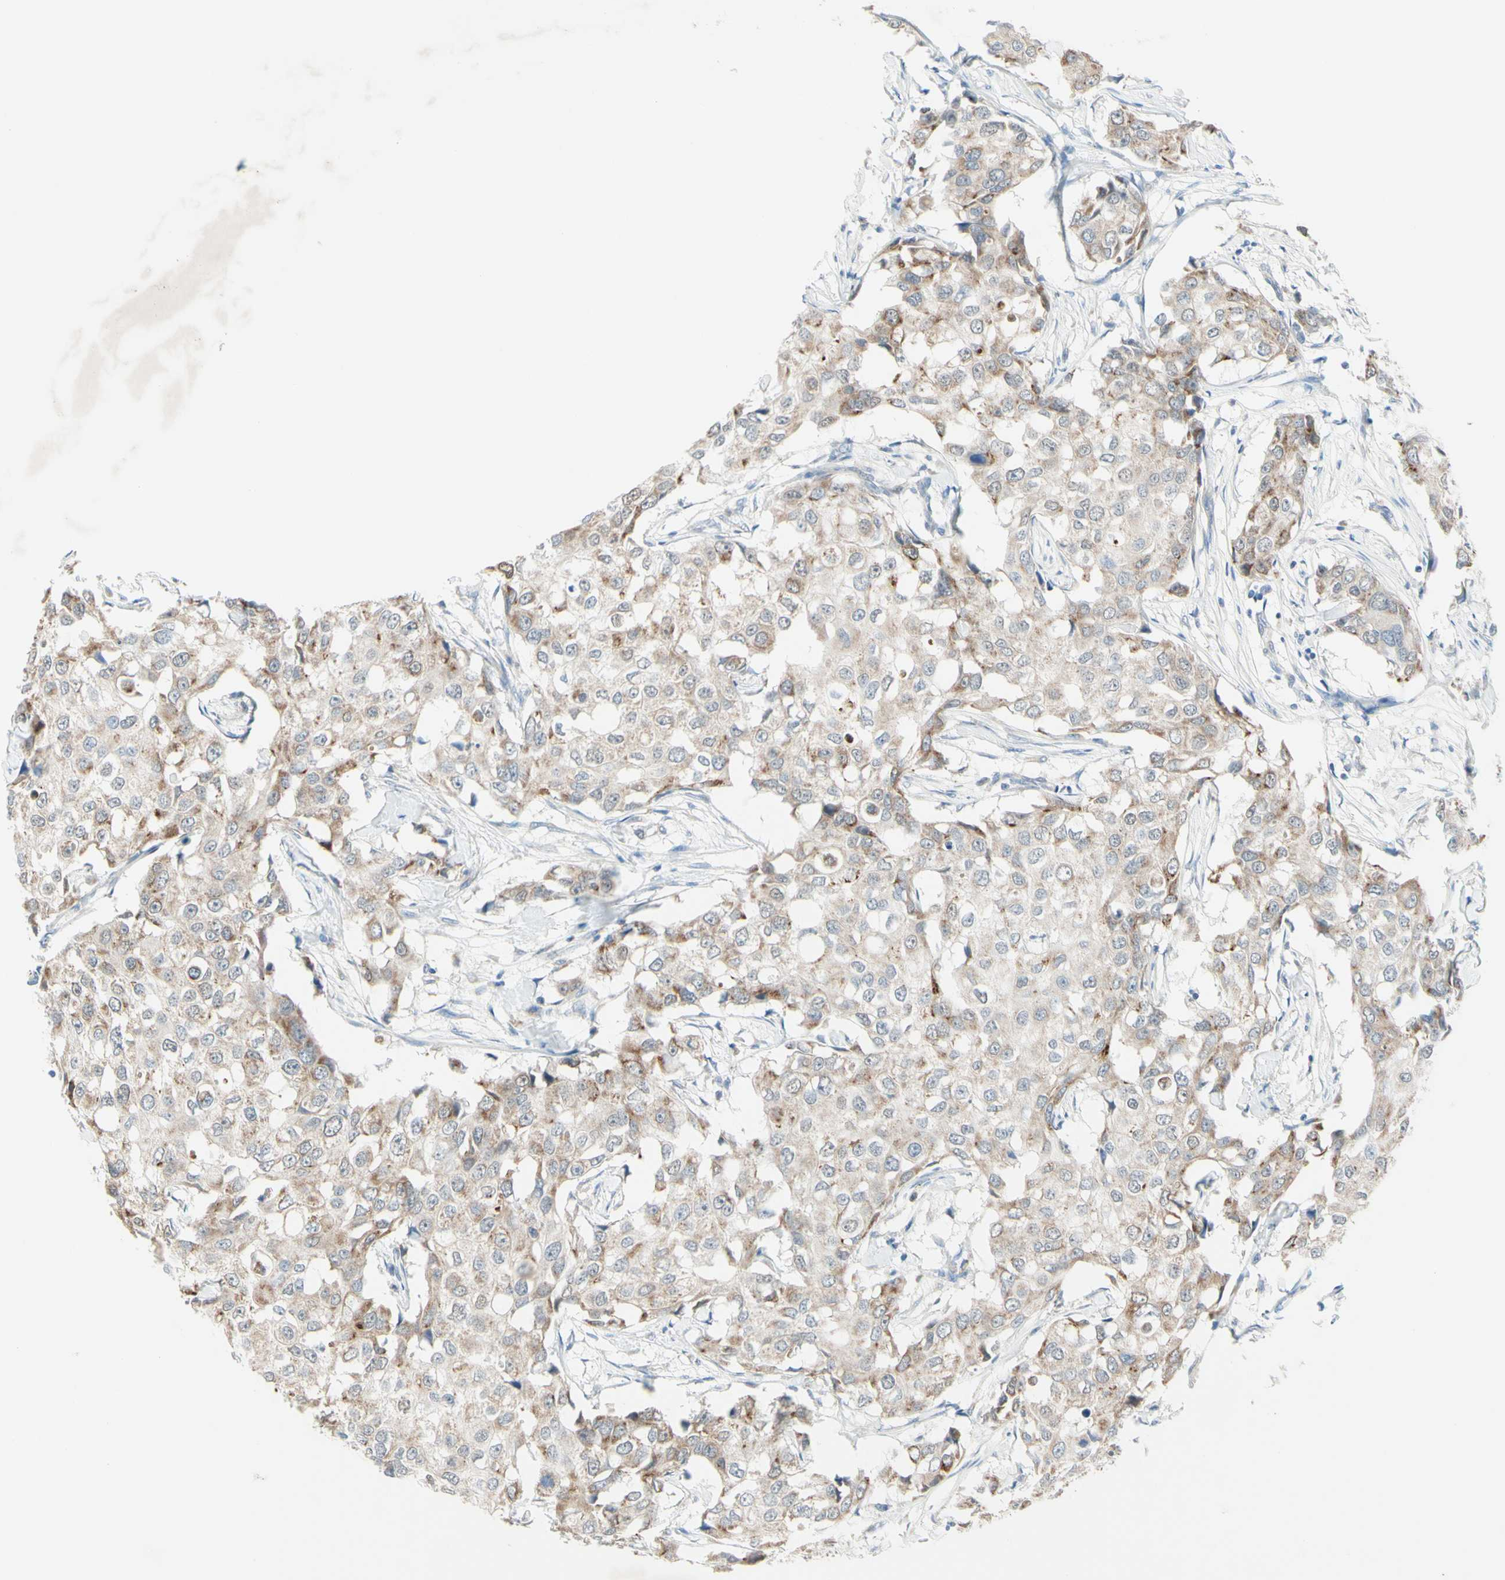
{"staining": {"intensity": "weak", "quantity": ">75%", "location": "cytoplasmic/membranous"}, "tissue": "breast cancer", "cell_type": "Tumor cells", "image_type": "cancer", "snomed": [{"axis": "morphology", "description": "Duct carcinoma"}, {"axis": "topography", "description": "Breast"}], "caption": "Immunohistochemistry (IHC) of human infiltrating ductal carcinoma (breast) shows low levels of weak cytoplasmic/membranous staining in approximately >75% of tumor cells. (DAB = brown stain, brightfield microscopy at high magnification).", "gene": "MFF", "patient": {"sex": "female", "age": 27}}